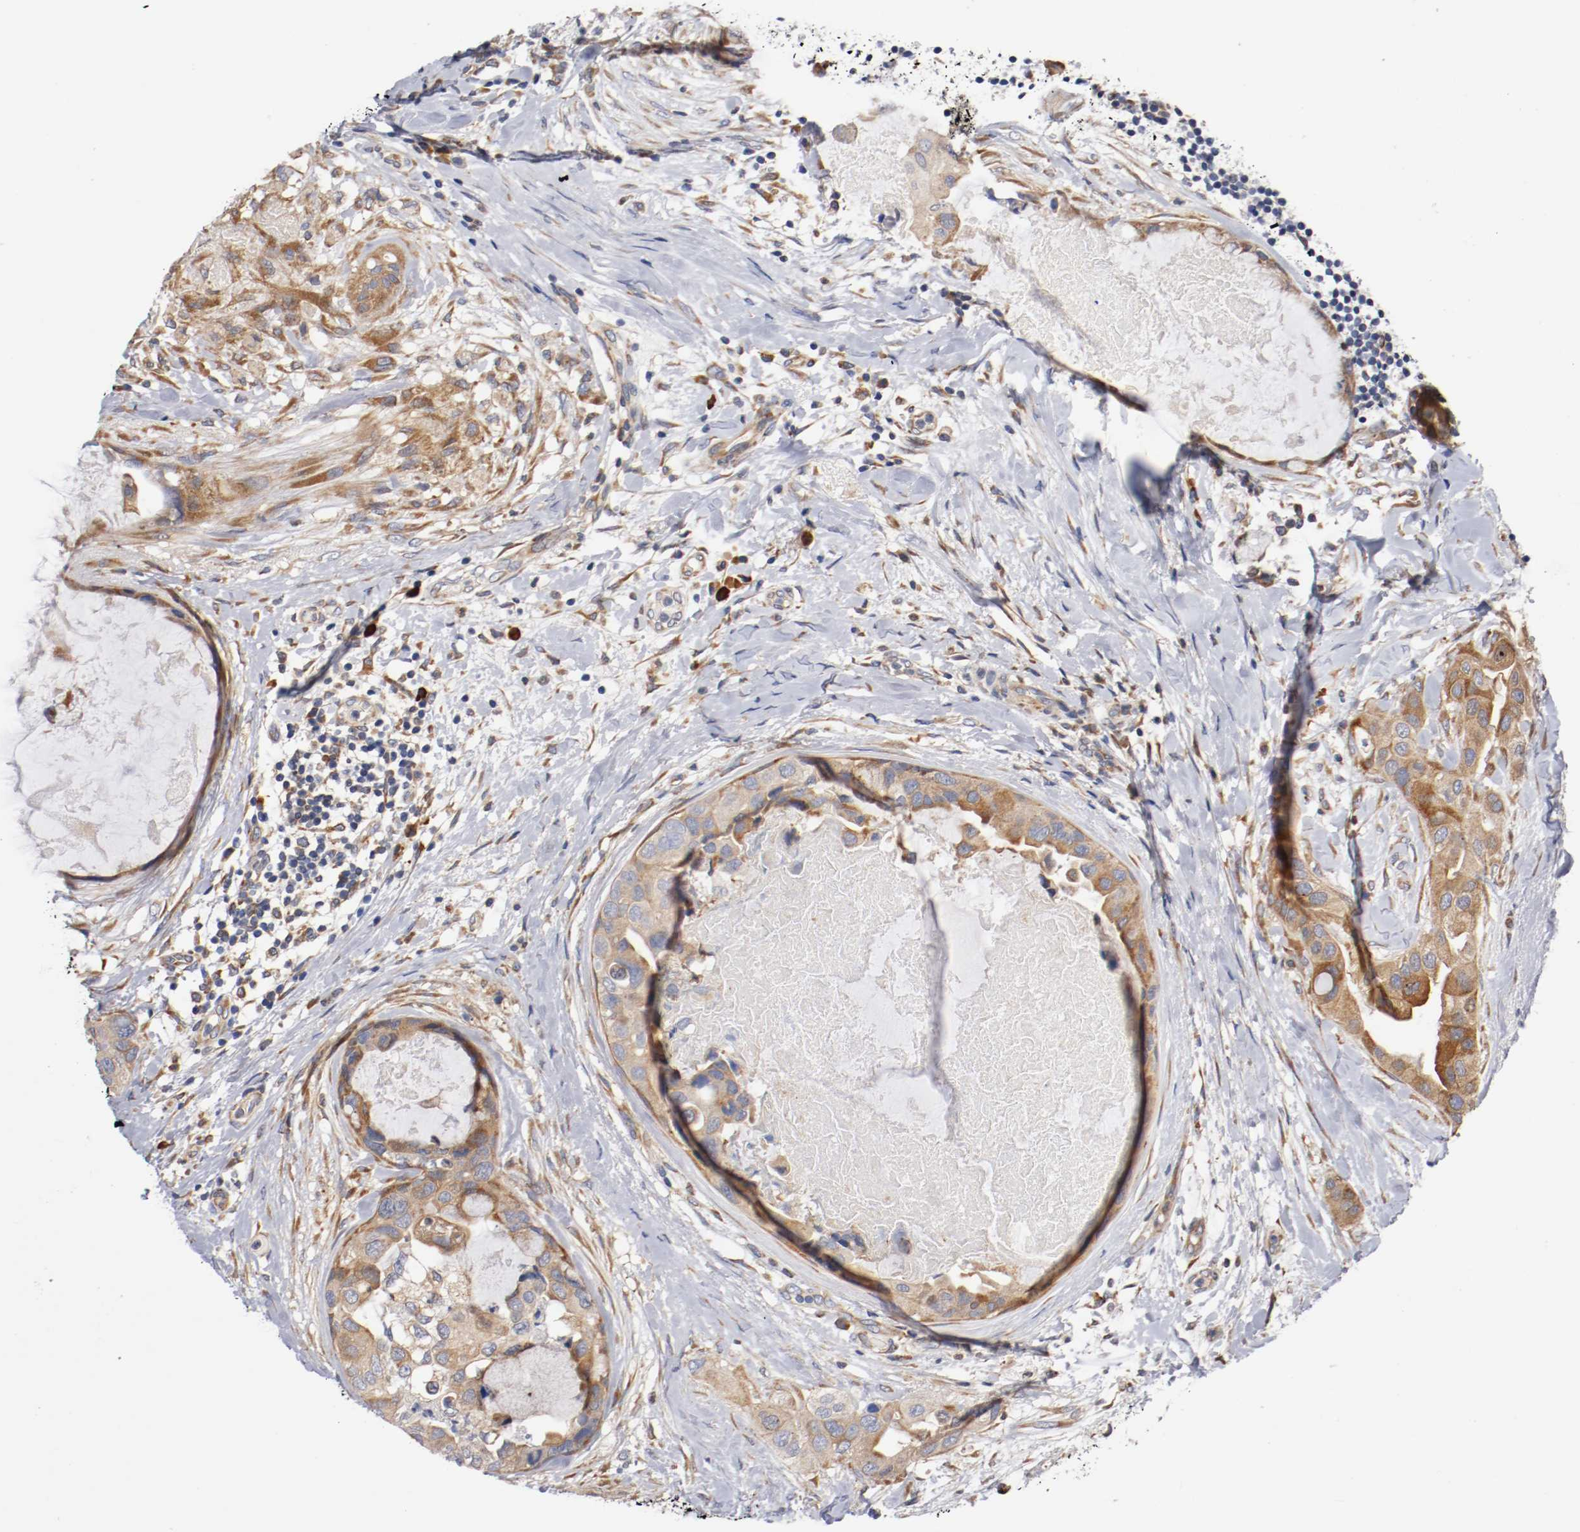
{"staining": {"intensity": "moderate", "quantity": ">75%", "location": "cytoplasmic/membranous"}, "tissue": "breast cancer", "cell_type": "Tumor cells", "image_type": "cancer", "snomed": [{"axis": "morphology", "description": "Duct carcinoma"}, {"axis": "topography", "description": "Breast"}], "caption": "IHC of human breast cancer (infiltrating ductal carcinoma) reveals medium levels of moderate cytoplasmic/membranous staining in about >75% of tumor cells. (Brightfield microscopy of DAB IHC at high magnification).", "gene": "TNFSF13", "patient": {"sex": "female", "age": 40}}